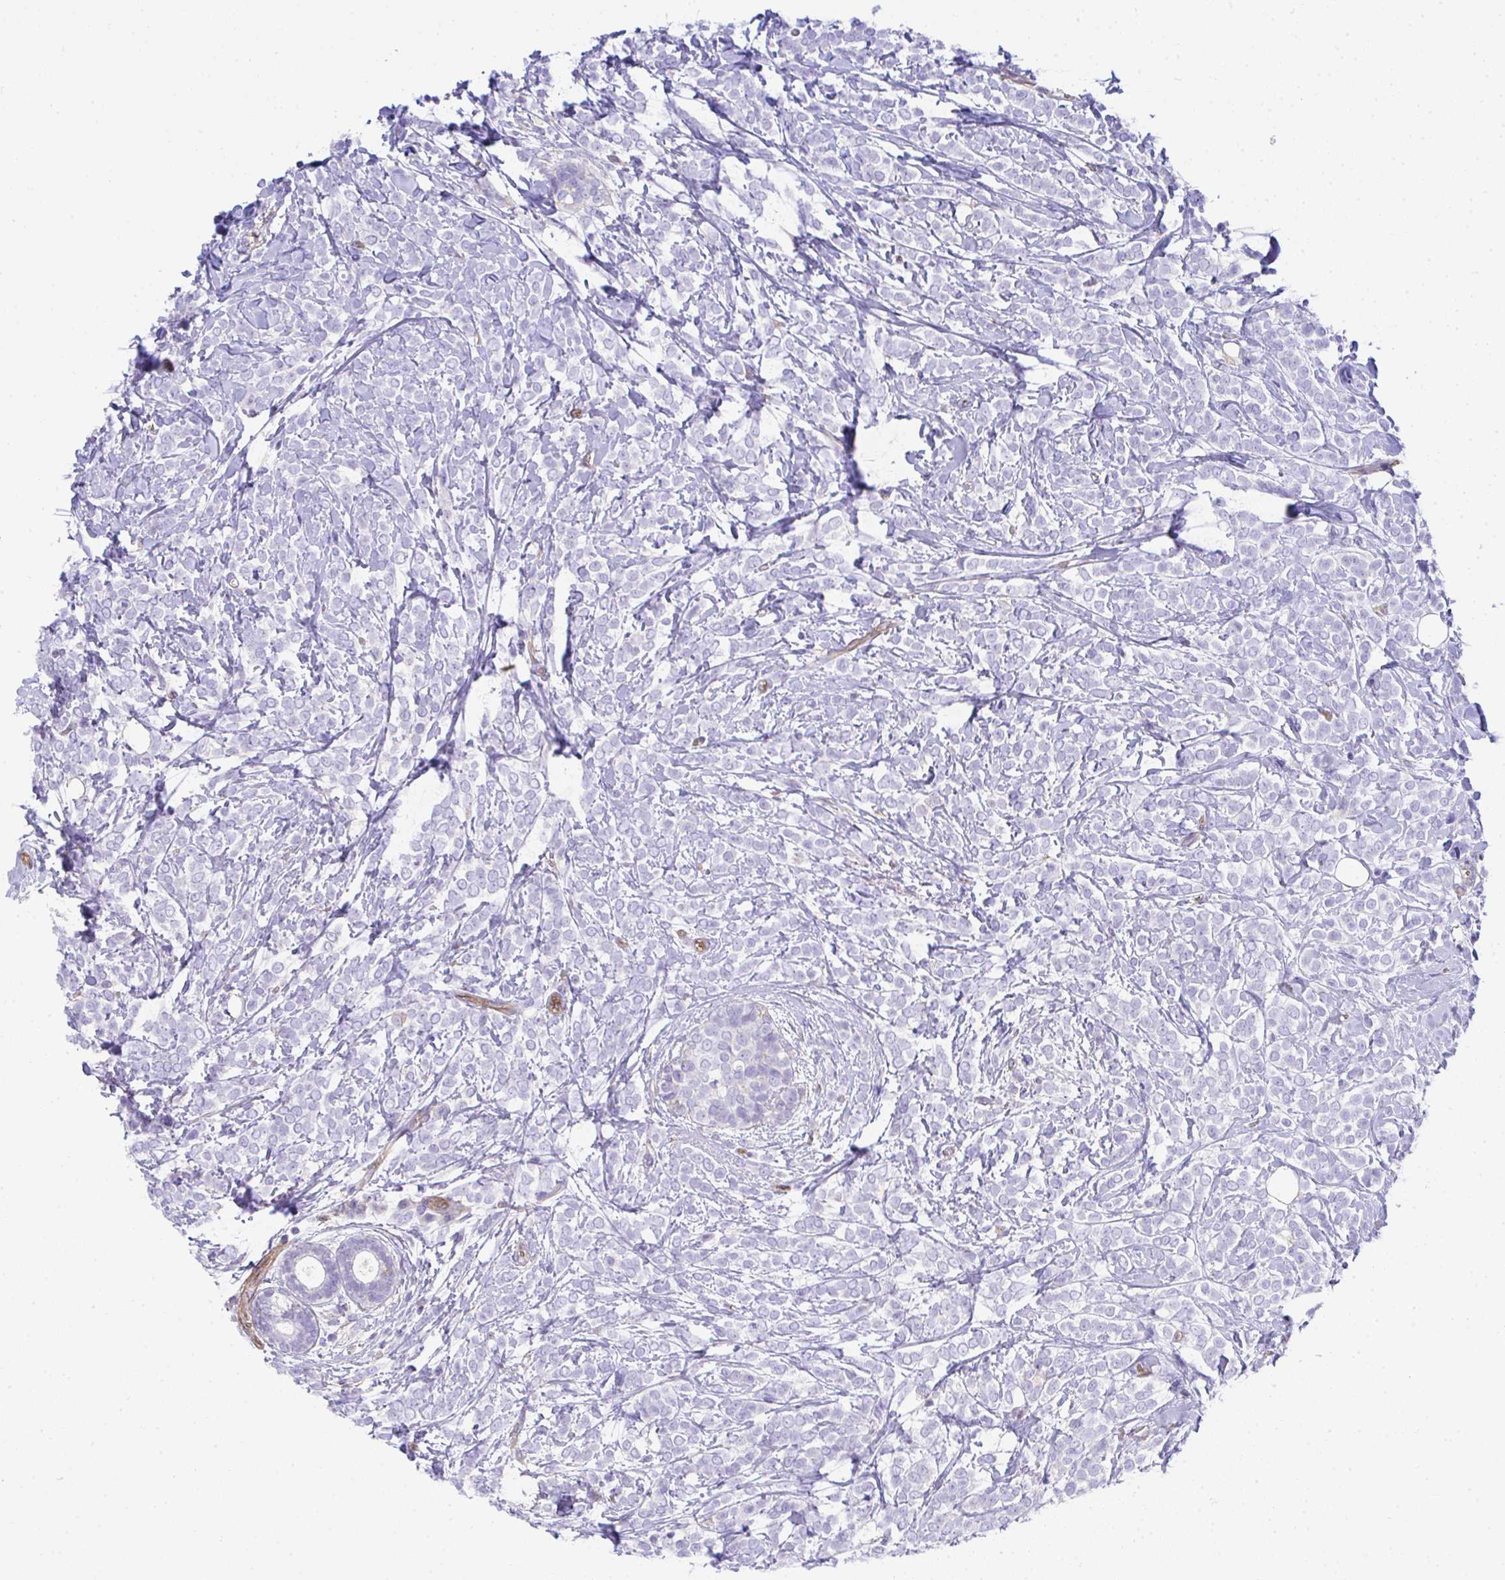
{"staining": {"intensity": "negative", "quantity": "none", "location": "none"}, "tissue": "breast cancer", "cell_type": "Tumor cells", "image_type": "cancer", "snomed": [{"axis": "morphology", "description": "Lobular carcinoma"}, {"axis": "topography", "description": "Breast"}], "caption": "A photomicrograph of breast cancer (lobular carcinoma) stained for a protein exhibits no brown staining in tumor cells.", "gene": "TNFAIP8", "patient": {"sex": "female", "age": 49}}